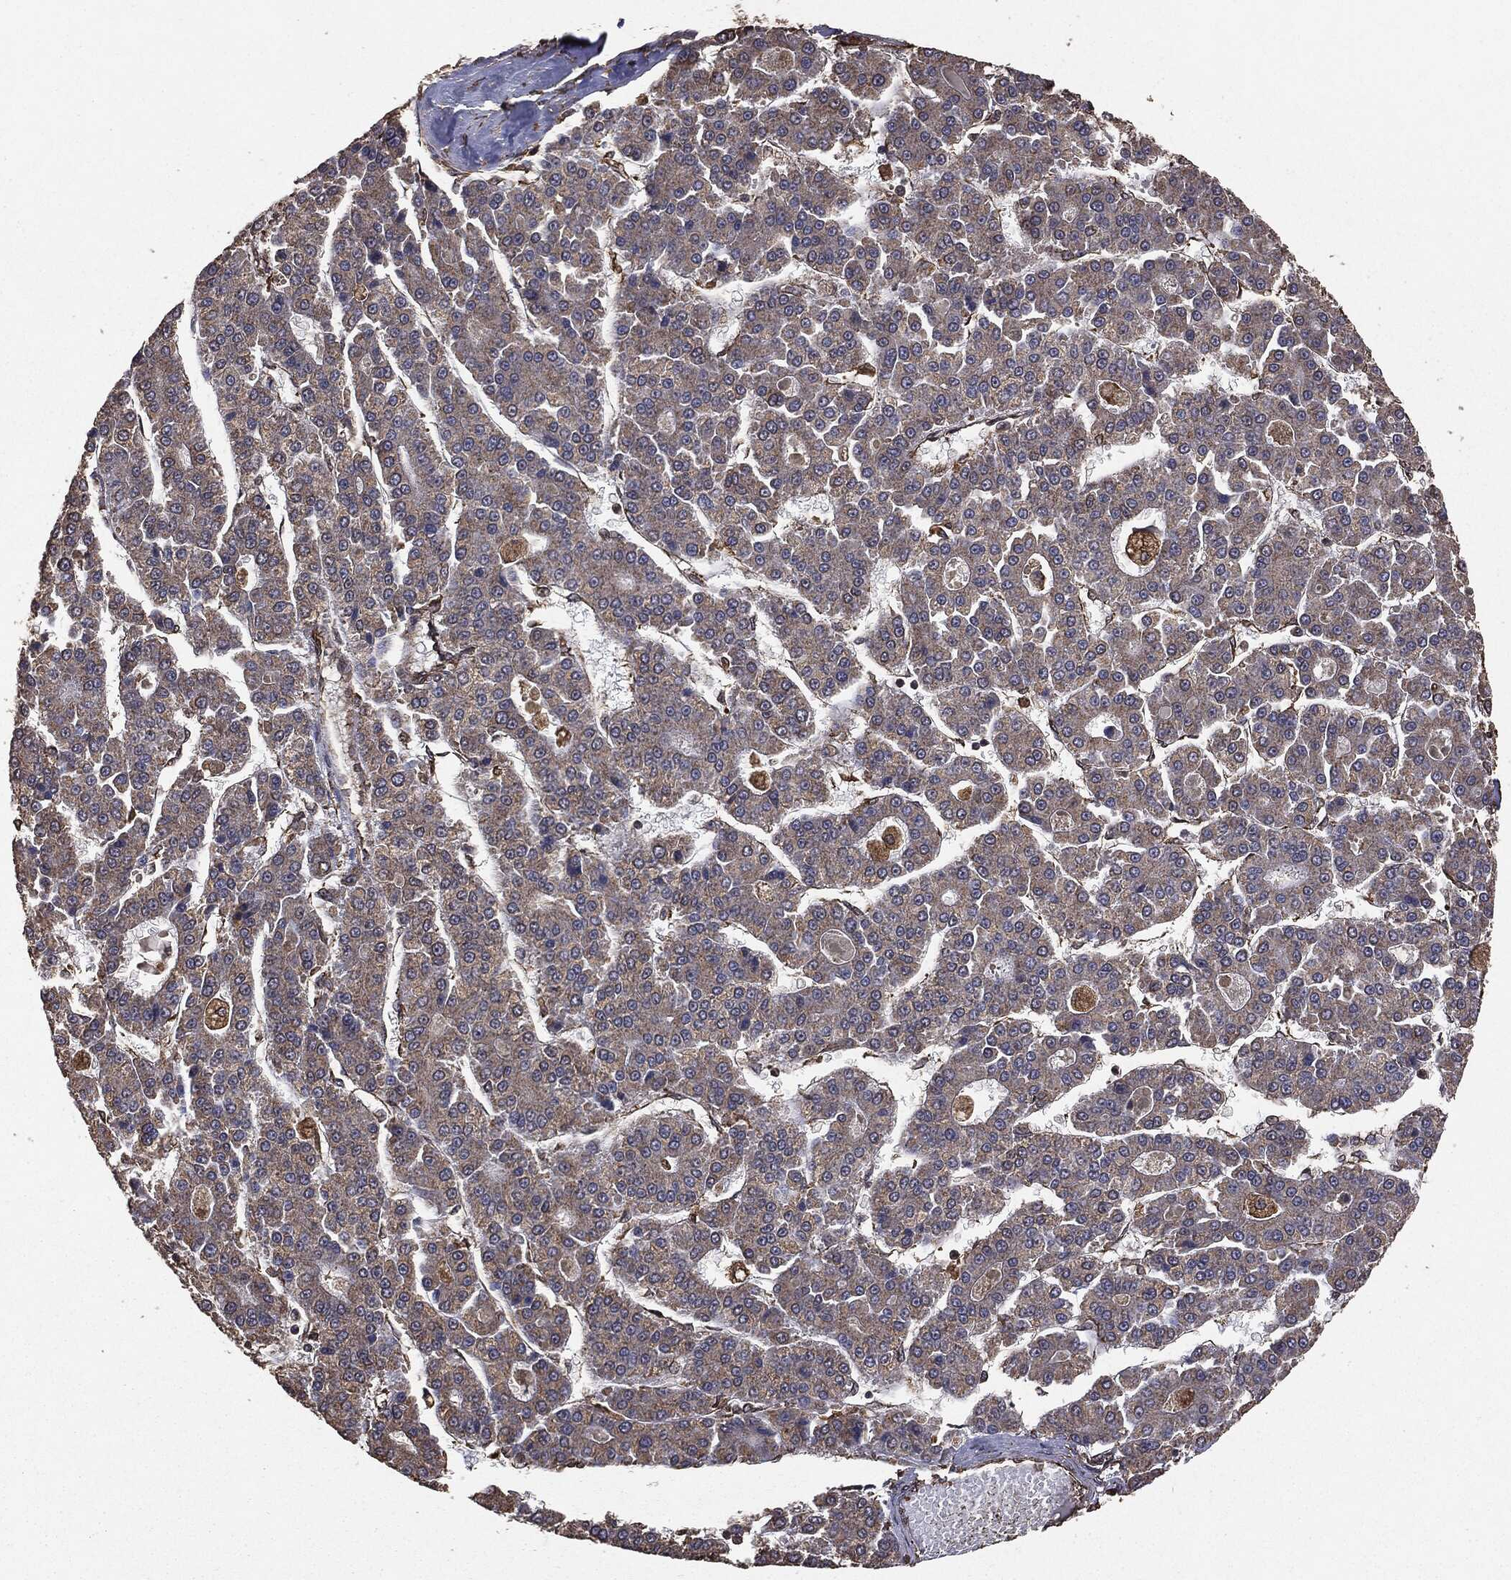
{"staining": {"intensity": "negative", "quantity": "none", "location": "none"}, "tissue": "liver cancer", "cell_type": "Tumor cells", "image_type": "cancer", "snomed": [{"axis": "morphology", "description": "Carcinoma, Hepatocellular, NOS"}, {"axis": "topography", "description": "Liver"}], "caption": "Liver cancer (hepatocellular carcinoma) was stained to show a protein in brown. There is no significant expression in tumor cells. (Brightfield microscopy of DAB (3,3'-diaminobenzidine) IHC at high magnification).", "gene": "MTOR", "patient": {"sex": "male", "age": 70}}